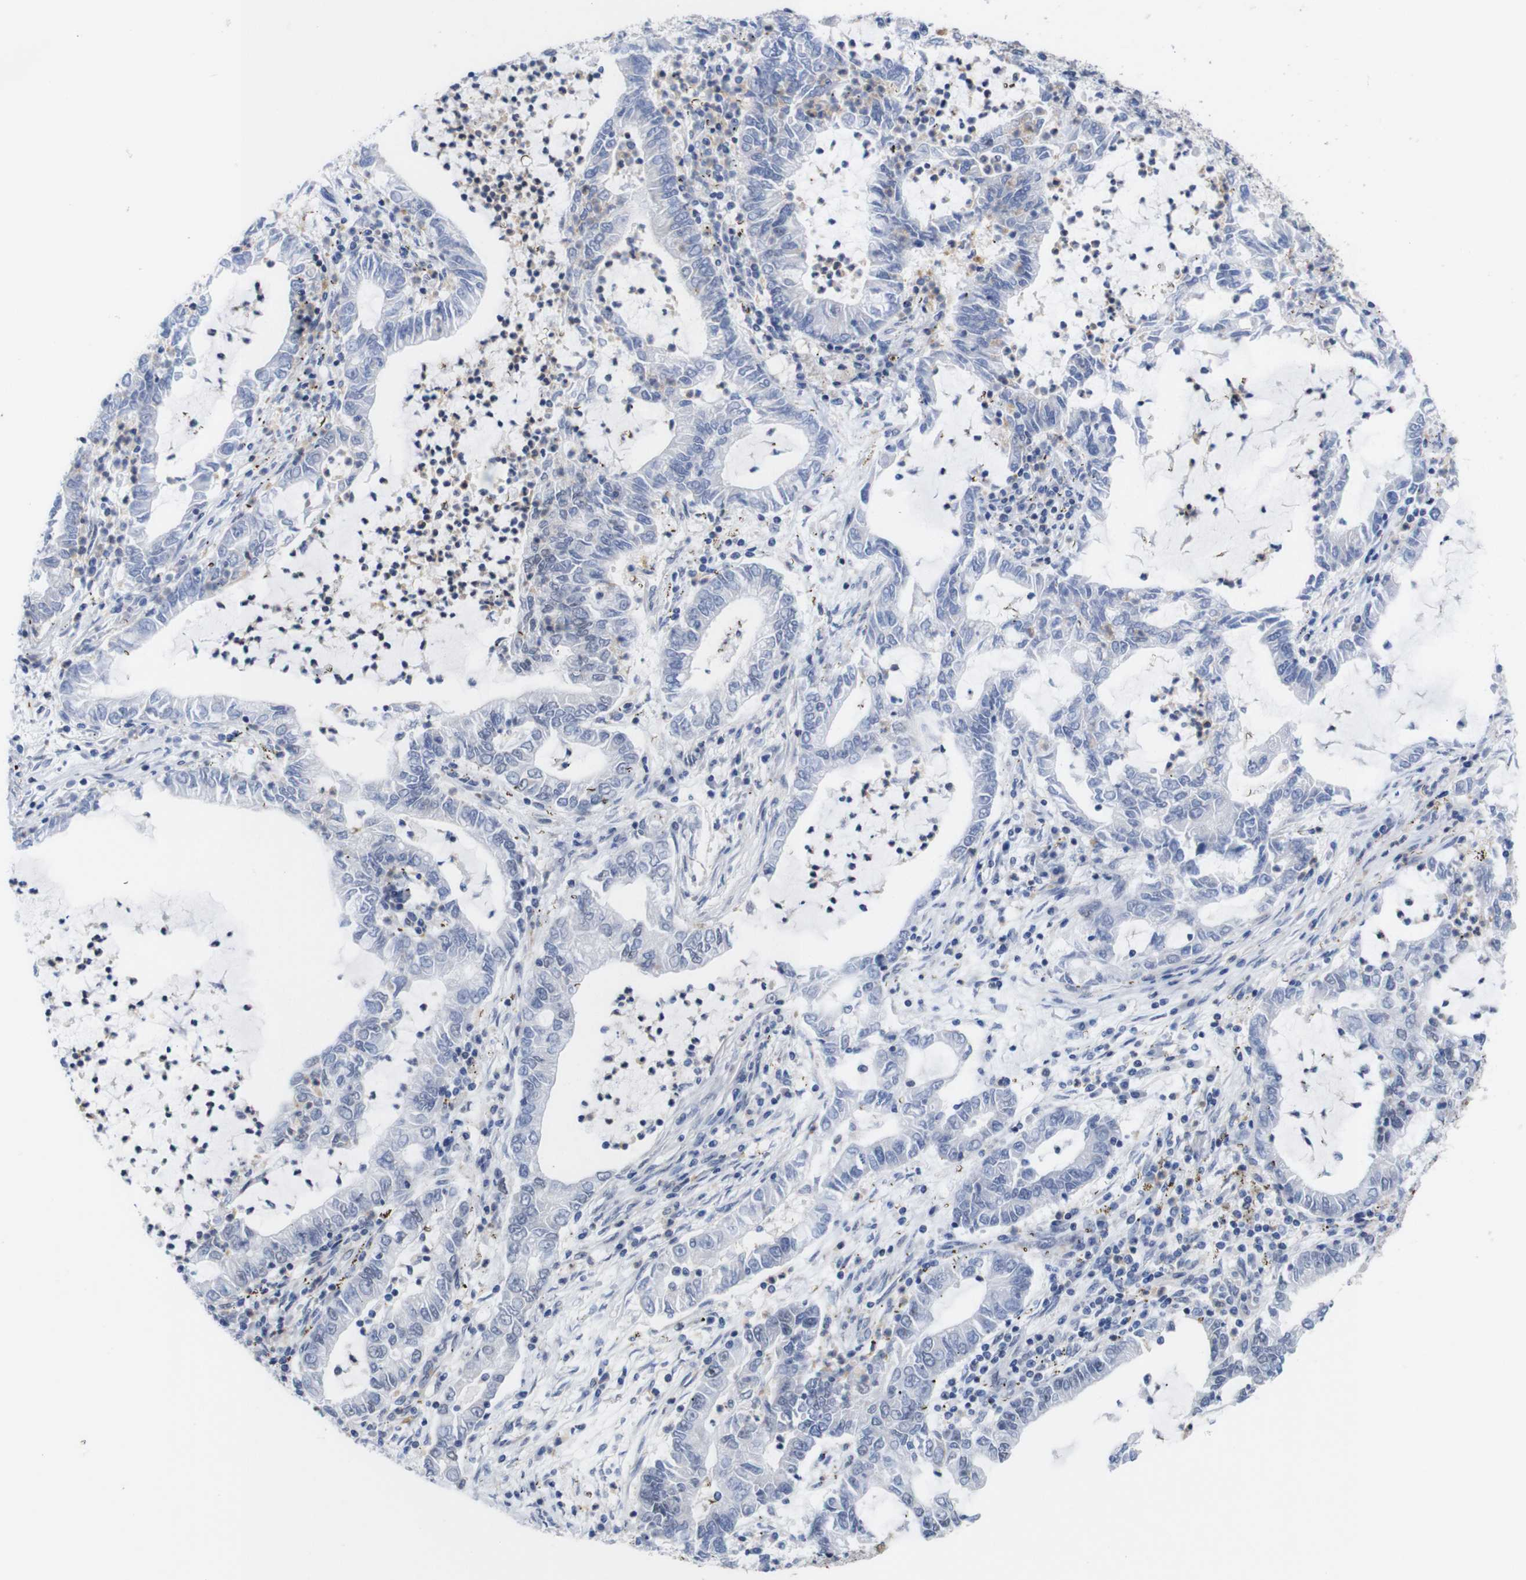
{"staining": {"intensity": "negative", "quantity": "none", "location": "none"}, "tissue": "lung cancer", "cell_type": "Tumor cells", "image_type": "cancer", "snomed": [{"axis": "morphology", "description": "Adenocarcinoma, NOS"}, {"axis": "topography", "description": "Lung"}], "caption": "Immunohistochemical staining of human adenocarcinoma (lung) demonstrates no significant positivity in tumor cells.", "gene": "USH1C", "patient": {"sex": "female", "age": 51}}